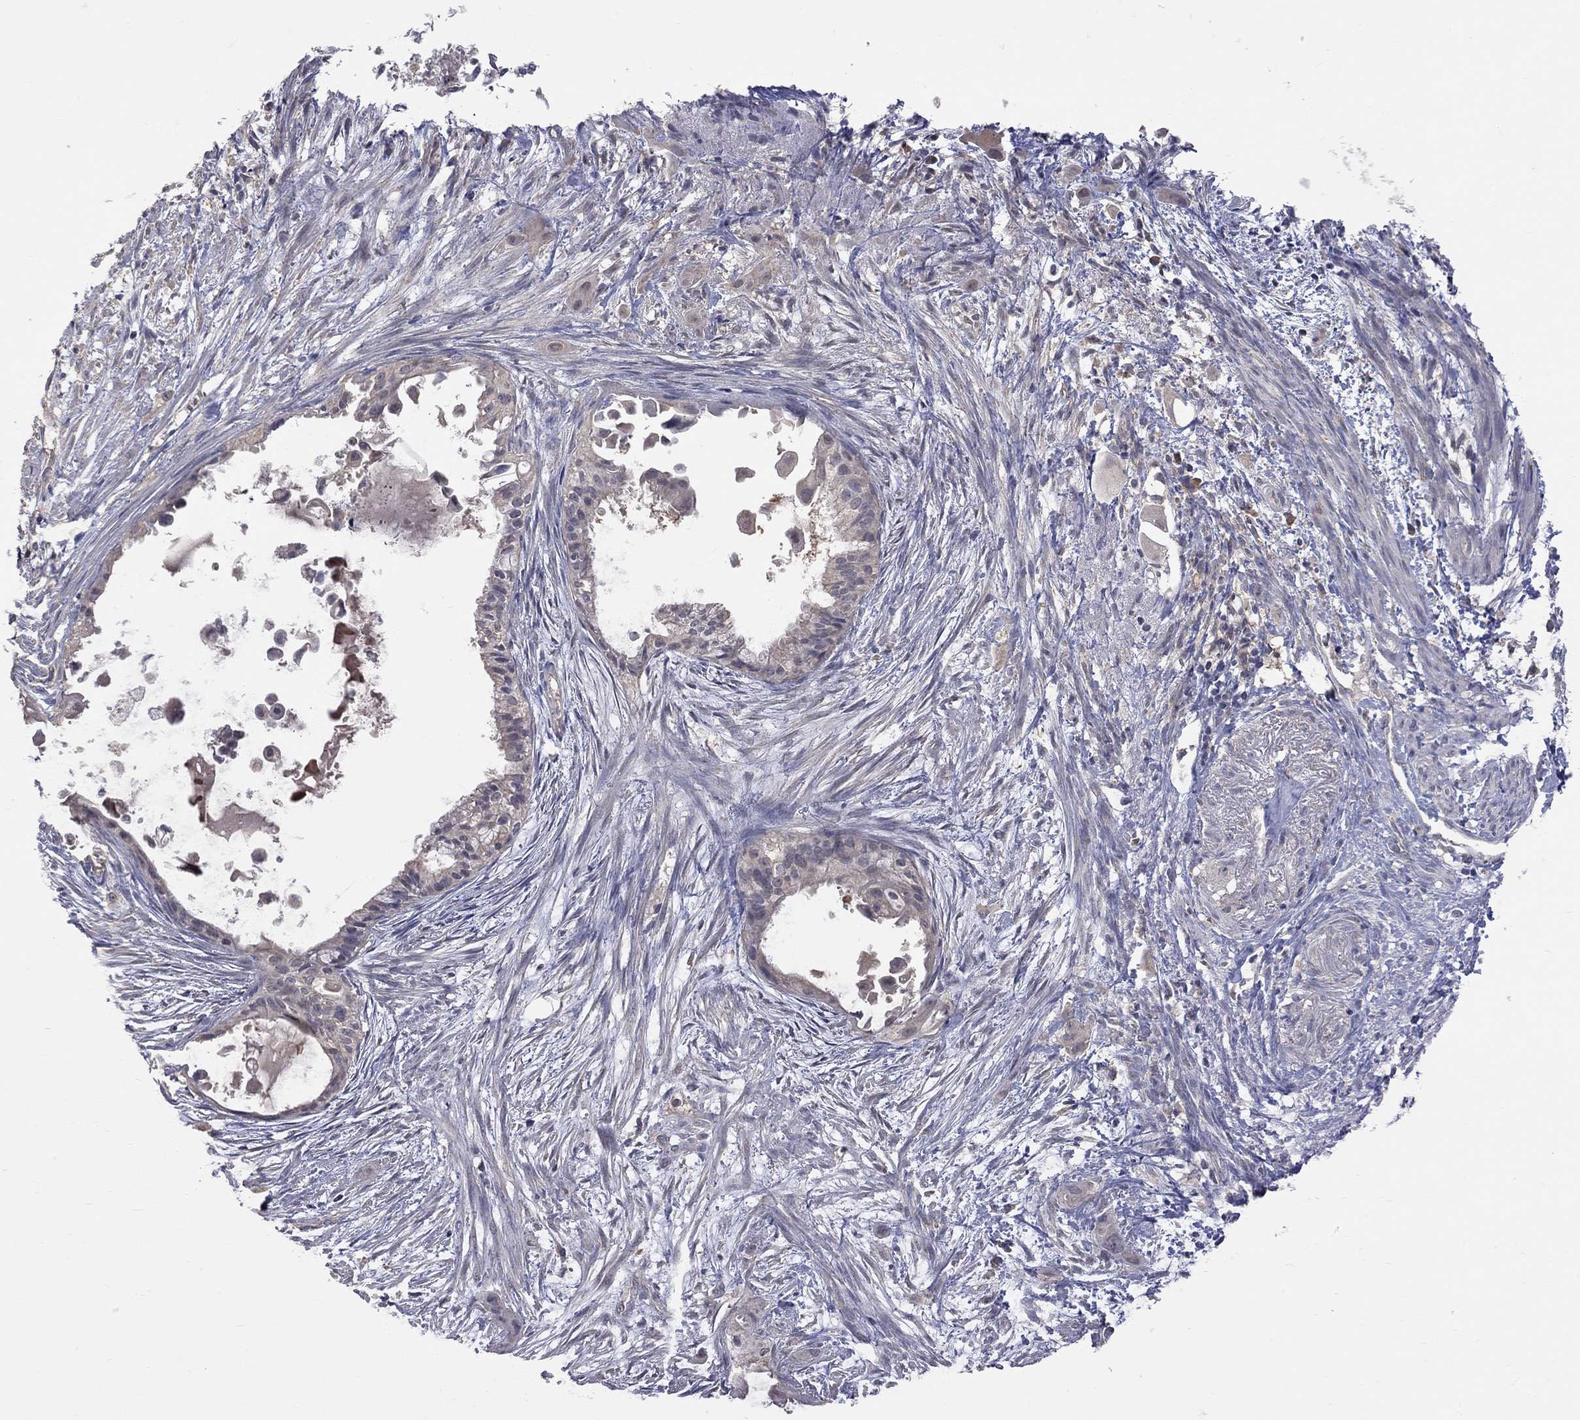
{"staining": {"intensity": "negative", "quantity": "none", "location": "none"}, "tissue": "endometrial cancer", "cell_type": "Tumor cells", "image_type": "cancer", "snomed": [{"axis": "morphology", "description": "Adenocarcinoma, NOS"}, {"axis": "topography", "description": "Endometrium"}], "caption": "An immunohistochemistry histopathology image of endometrial adenocarcinoma is shown. There is no staining in tumor cells of endometrial adenocarcinoma.", "gene": "HTR6", "patient": {"sex": "female", "age": 86}}